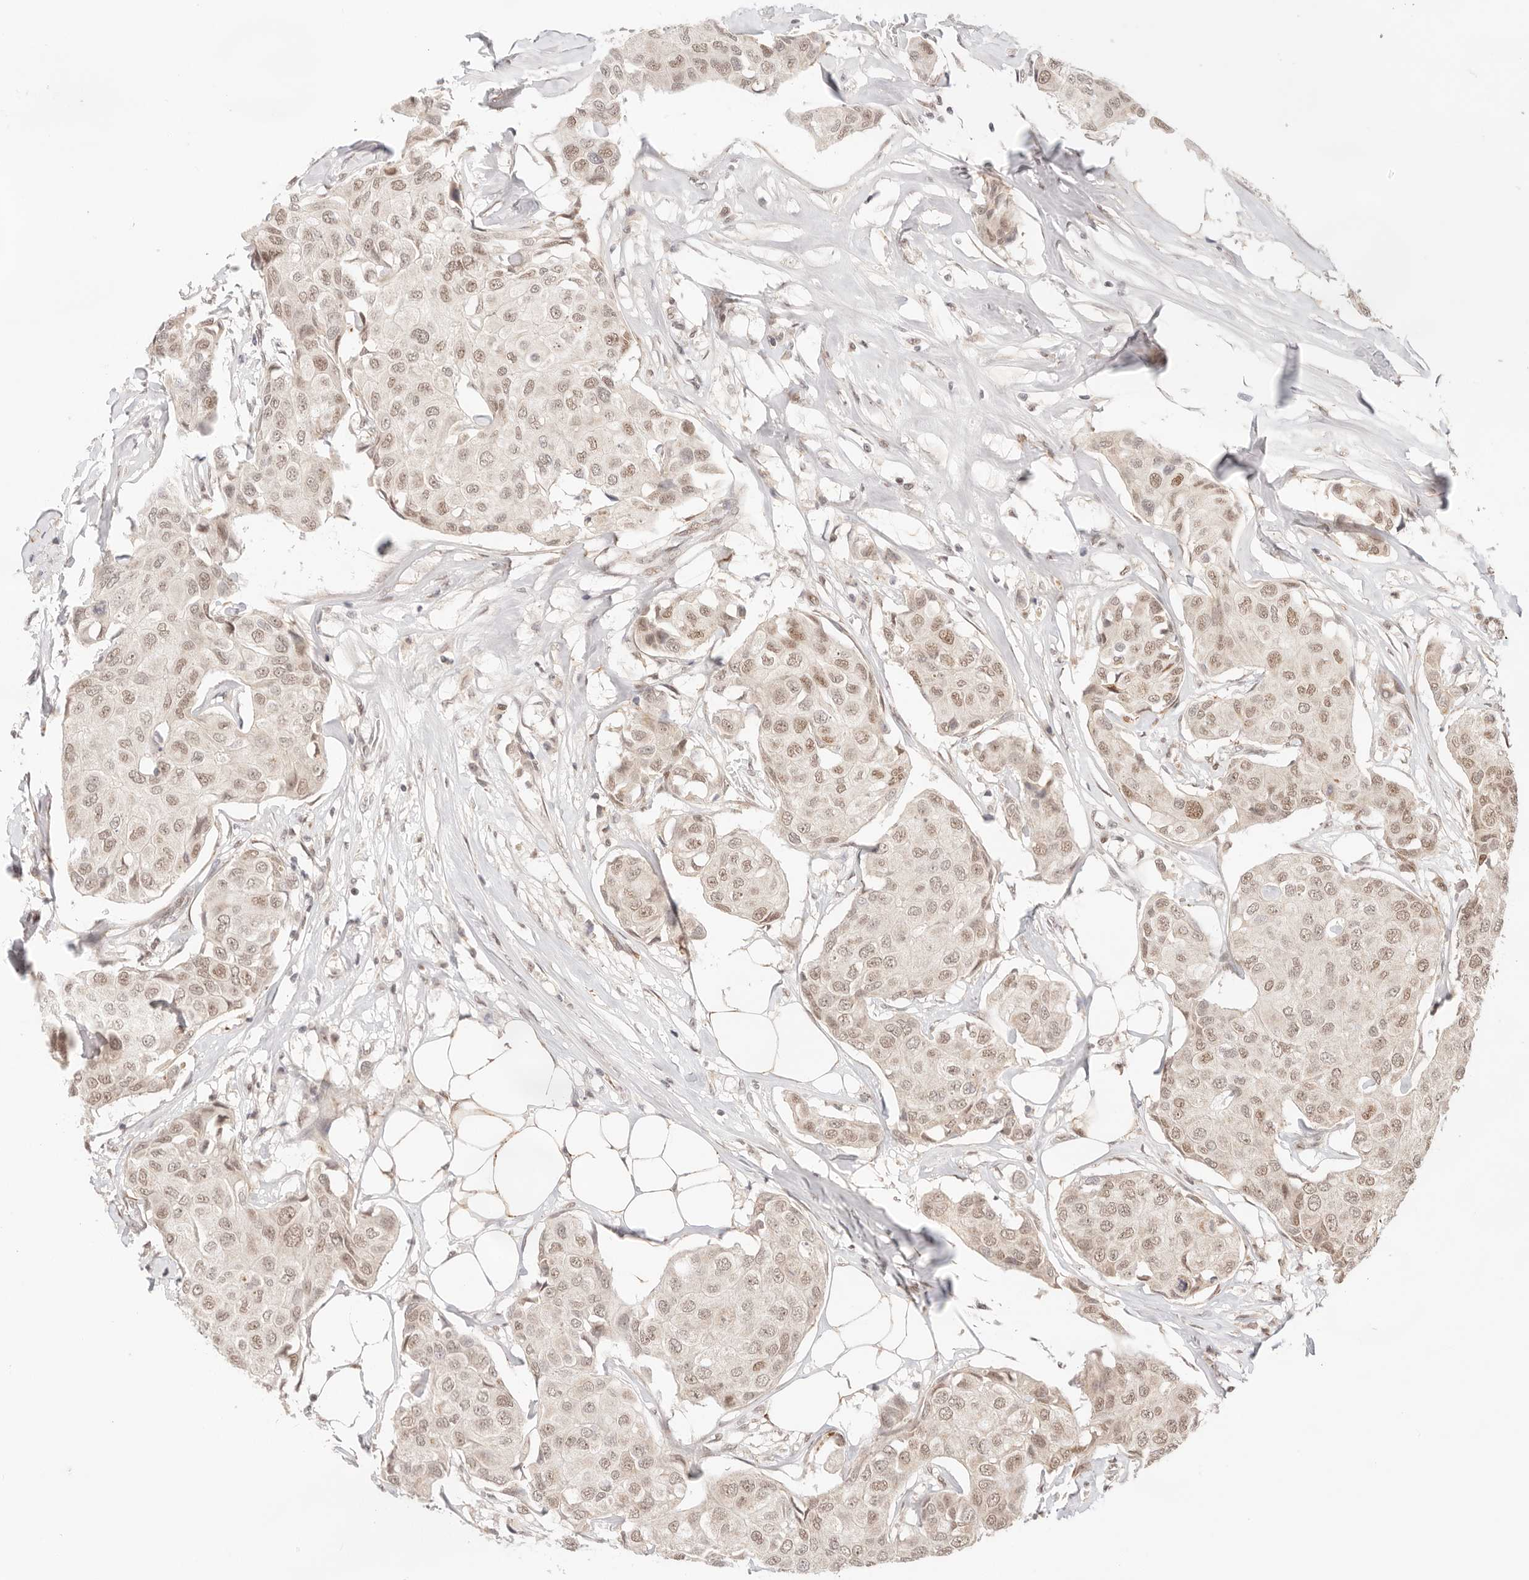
{"staining": {"intensity": "moderate", "quantity": ">75%", "location": "nuclear"}, "tissue": "breast cancer", "cell_type": "Tumor cells", "image_type": "cancer", "snomed": [{"axis": "morphology", "description": "Duct carcinoma"}, {"axis": "topography", "description": "Breast"}], "caption": "Breast cancer (invasive ductal carcinoma) stained with DAB immunohistochemistry (IHC) exhibits medium levels of moderate nuclear expression in about >75% of tumor cells. The staining is performed using DAB brown chromogen to label protein expression. The nuclei are counter-stained blue using hematoxylin.", "gene": "GTF2E2", "patient": {"sex": "female", "age": 80}}